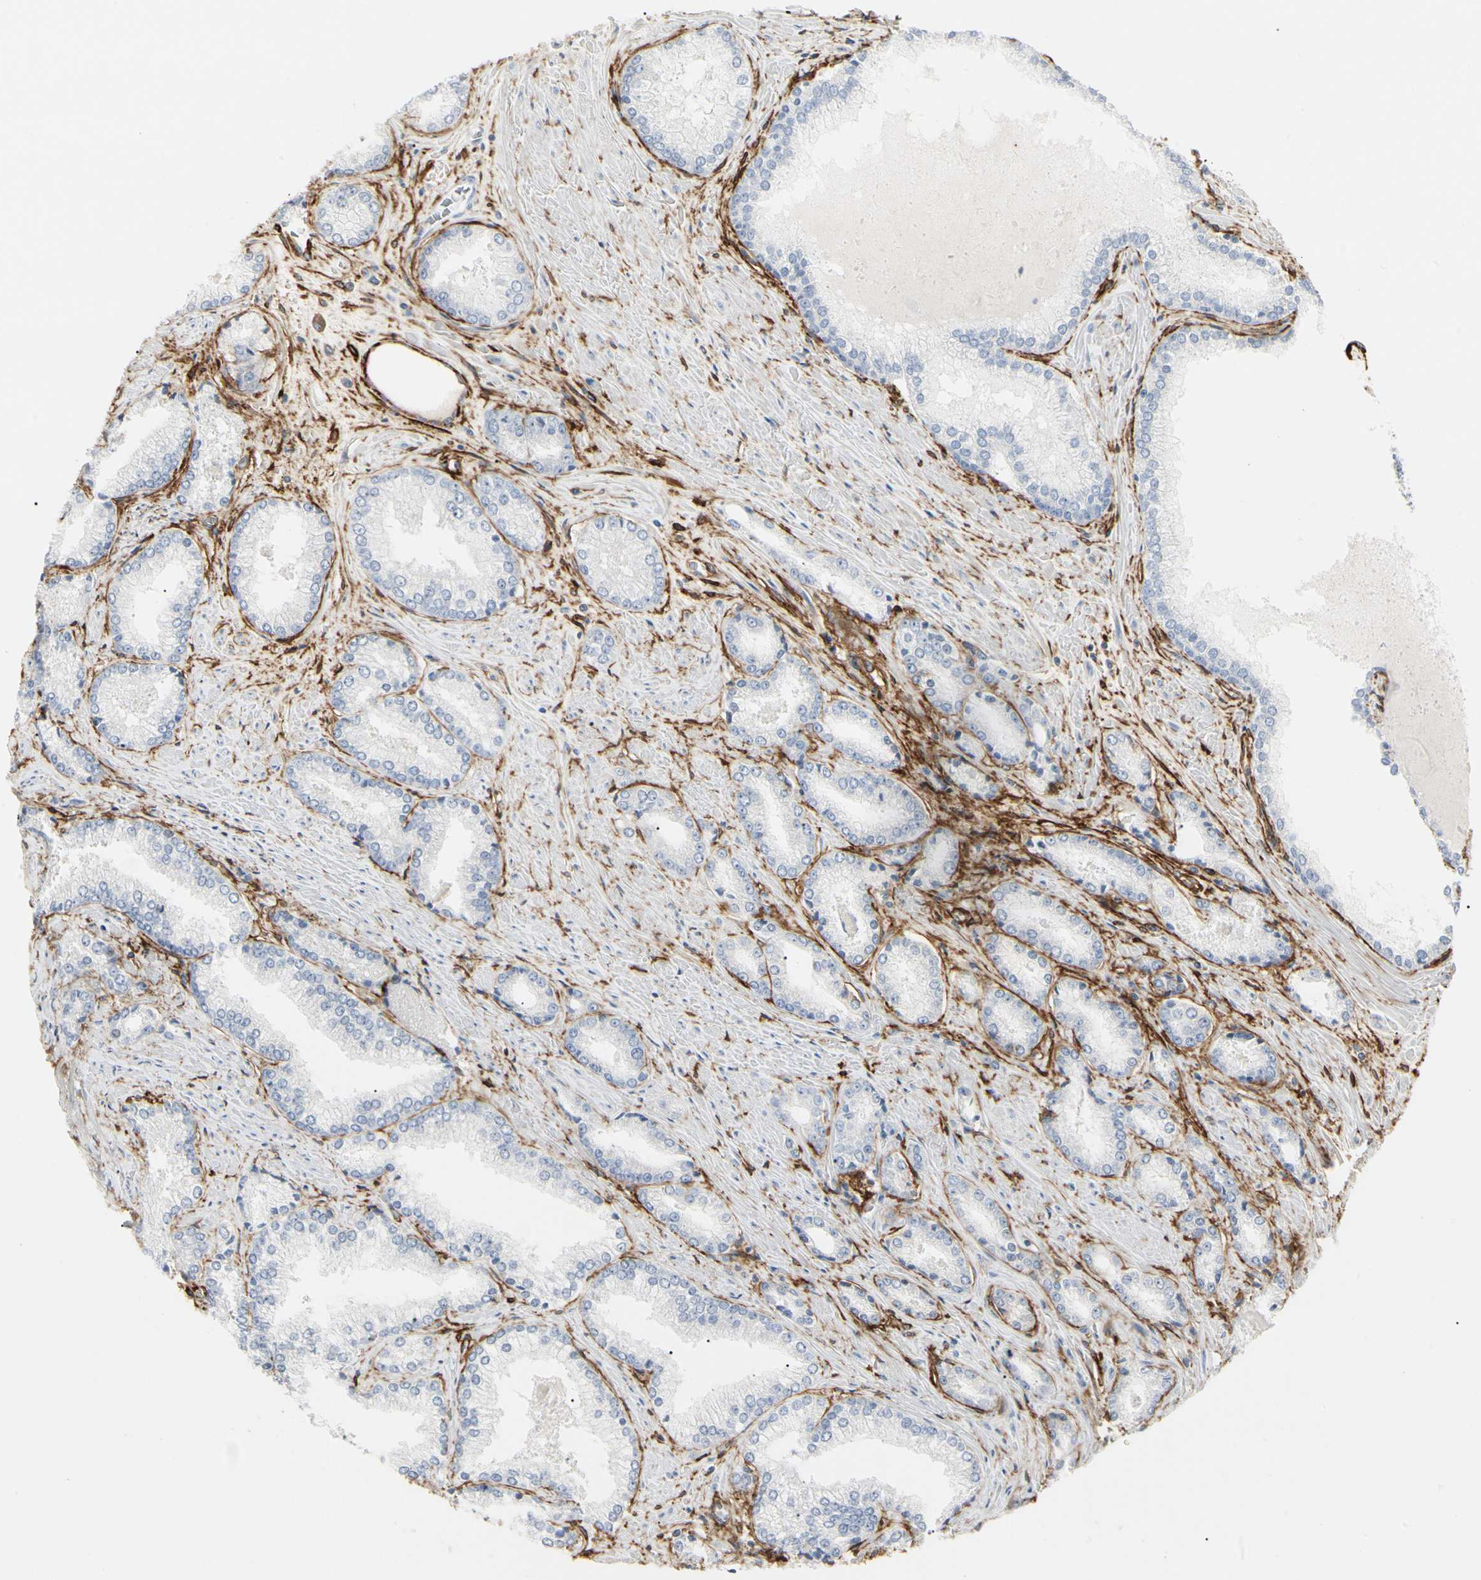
{"staining": {"intensity": "negative", "quantity": "none", "location": "none"}, "tissue": "prostate cancer", "cell_type": "Tumor cells", "image_type": "cancer", "snomed": [{"axis": "morphology", "description": "Adenocarcinoma, Low grade"}, {"axis": "topography", "description": "Prostate"}], "caption": "This is an IHC histopathology image of human prostate cancer. There is no staining in tumor cells.", "gene": "GGT5", "patient": {"sex": "male", "age": 64}}